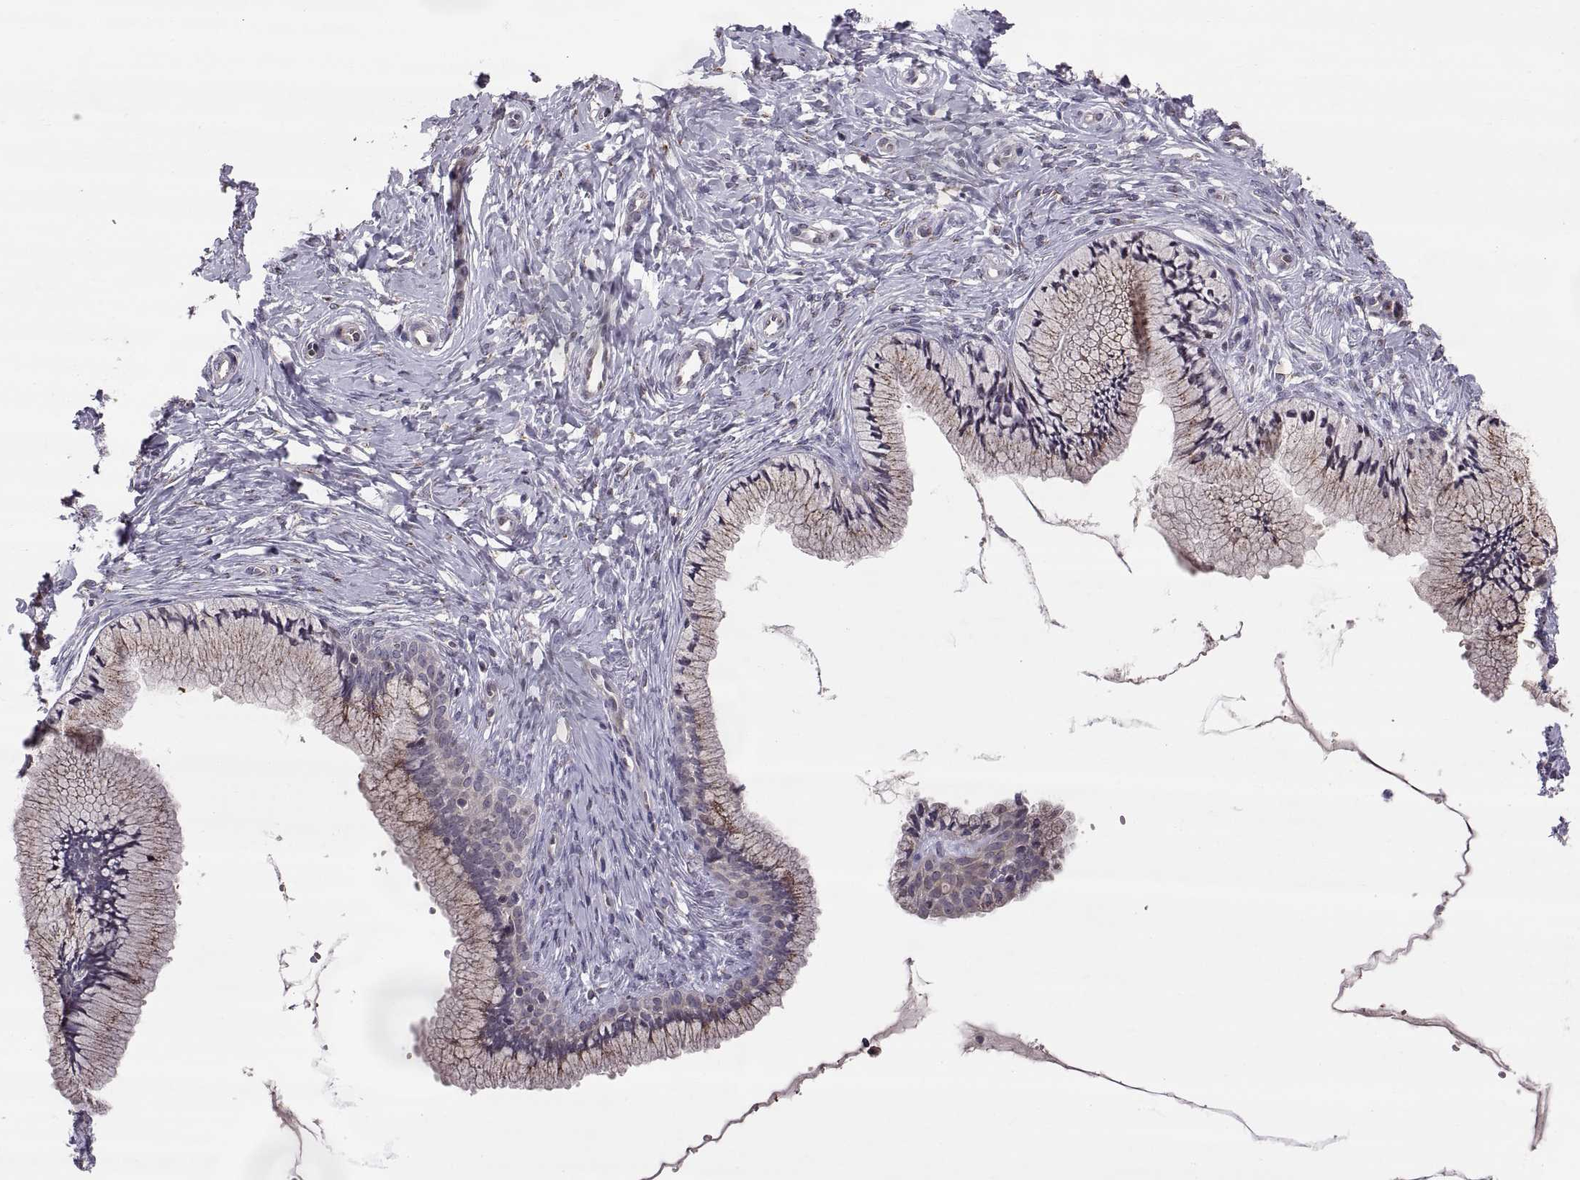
{"staining": {"intensity": "weak", "quantity": "25%-75%", "location": "cytoplasmic/membranous"}, "tissue": "cervix", "cell_type": "Glandular cells", "image_type": "normal", "snomed": [{"axis": "morphology", "description": "Normal tissue, NOS"}, {"axis": "topography", "description": "Cervix"}], "caption": "A high-resolution micrograph shows immunohistochemistry staining of unremarkable cervix, which demonstrates weak cytoplasmic/membranous positivity in approximately 25%-75% of glandular cells. (IHC, brightfield microscopy, high magnification).", "gene": "TESC", "patient": {"sex": "female", "age": 37}}